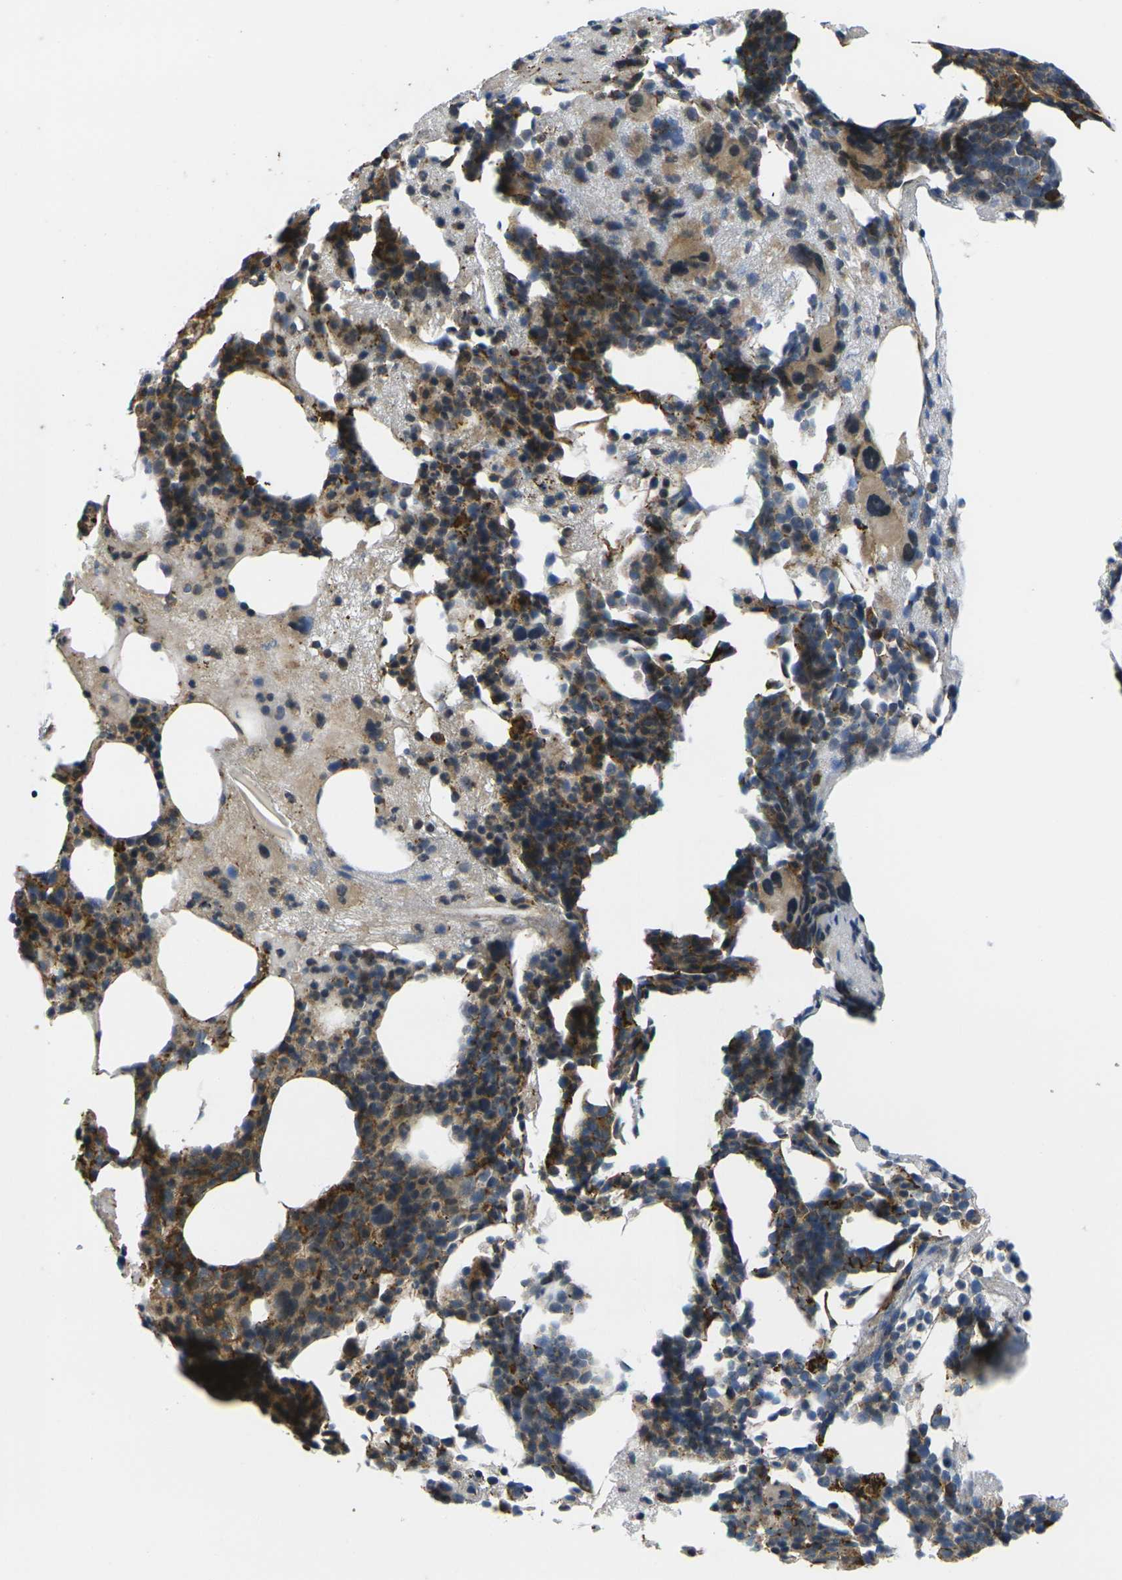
{"staining": {"intensity": "strong", "quantity": "25%-75%", "location": "cytoplasmic/membranous"}, "tissue": "bone marrow", "cell_type": "Hematopoietic cells", "image_type": "normal", "snomed": [{"axis": "morphology", "description": "Normal tissue, NOS"}, {"axis": "morphology", "description": "Inflammation, NOS"}, {"axis": "topography", "description": "Bone marrow"}], "caption": "Bone marrow stained with immunohistochemistry displays strong cytoplasmic/membranous expression in approximately 25%-75% of hematopoietic cells.", "gene": "ROBO2", "patient": {"sex": "male", "age": 43}}